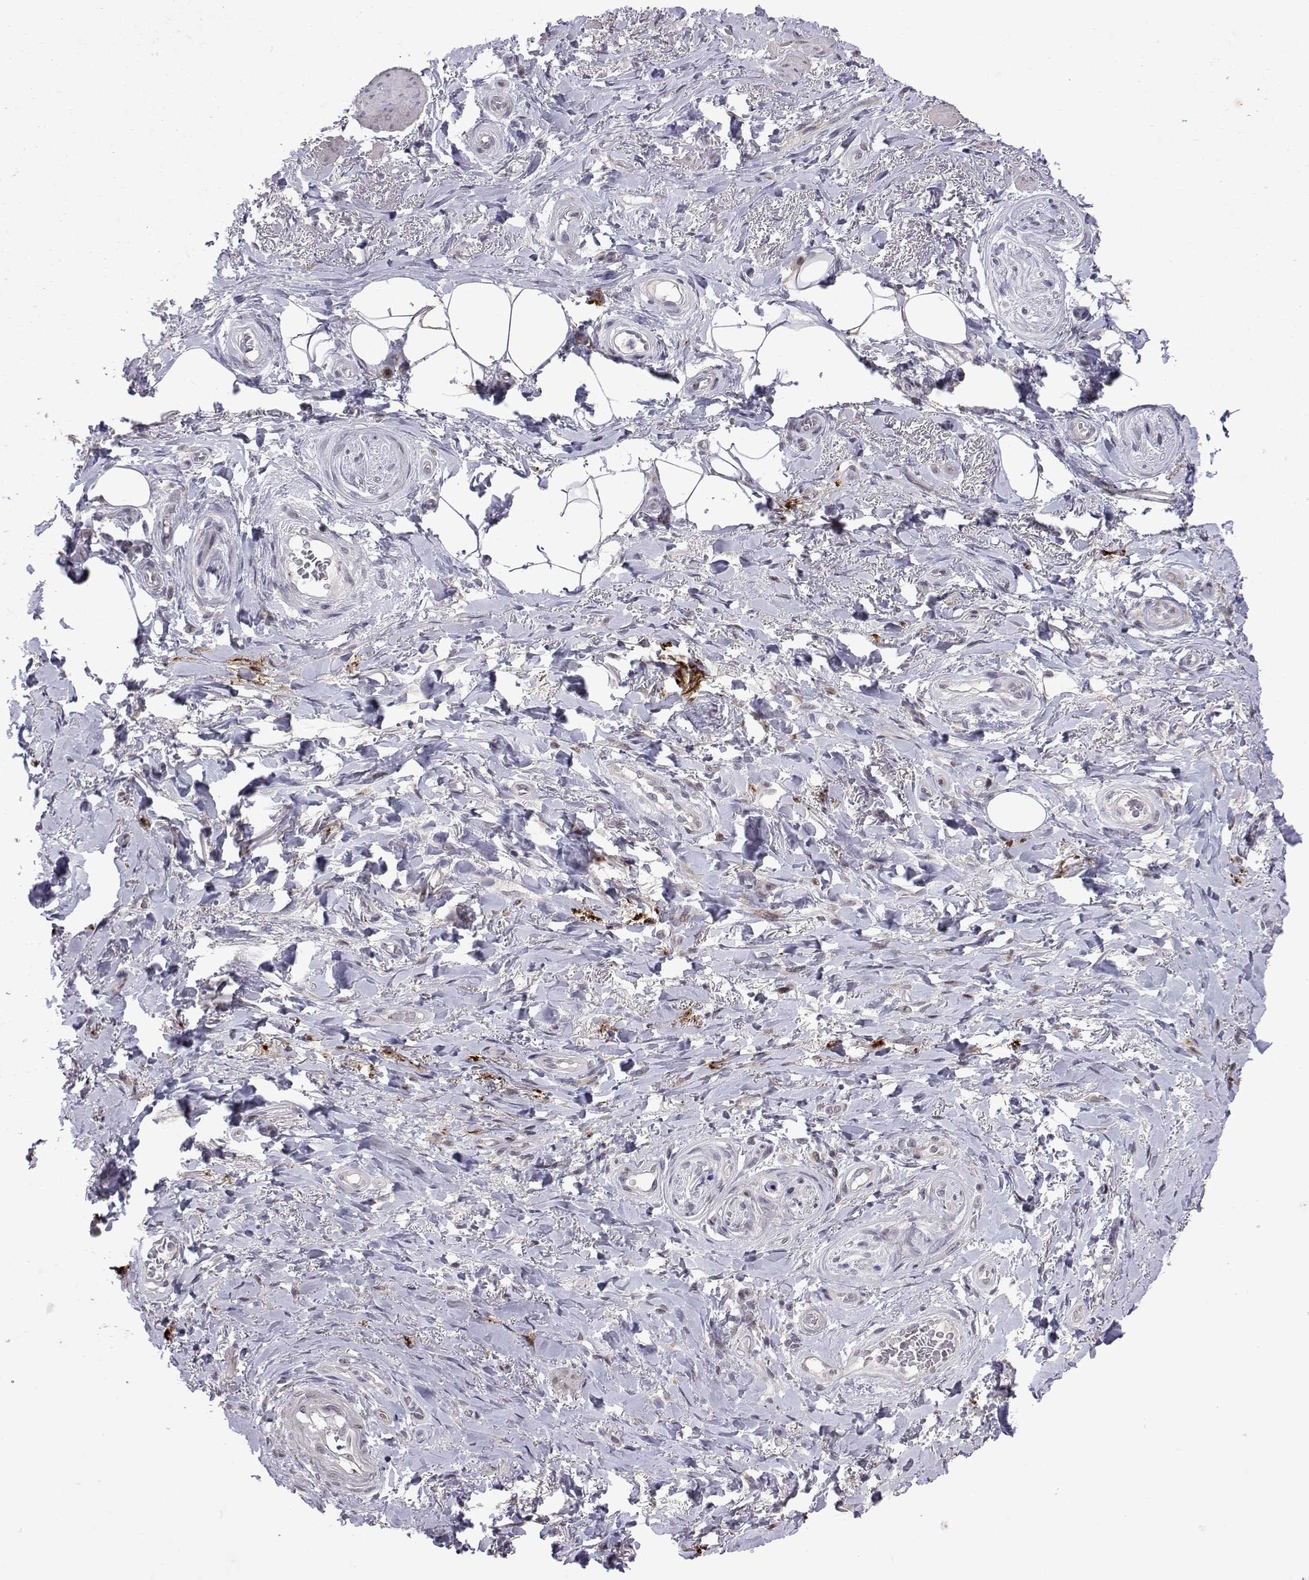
{"staining": {"intensity": "negative", "quantity": "none", "location": "none"}, "tissue": "adipose tissue", "cell_type": "Adipocytes", "image_type": "normal", "snomed": [{"axis": "morphology", "description": "Normal tissue, NOS"}, {"axis": "topography", "description": "Anal"}, {"axis": "topography", "description": "Peripheral nerve tissue"}], "caption": "DAB (3,3'-diaminobenzidine) immunohistochemical staining of unremarkable adipose tissue reveals no significant expression in adipocytes. (Brightfield microscopy of DAB IHC at high magnification).", "gene": "EFCAB3", "patient": {"sex": "male", "age": 53}}